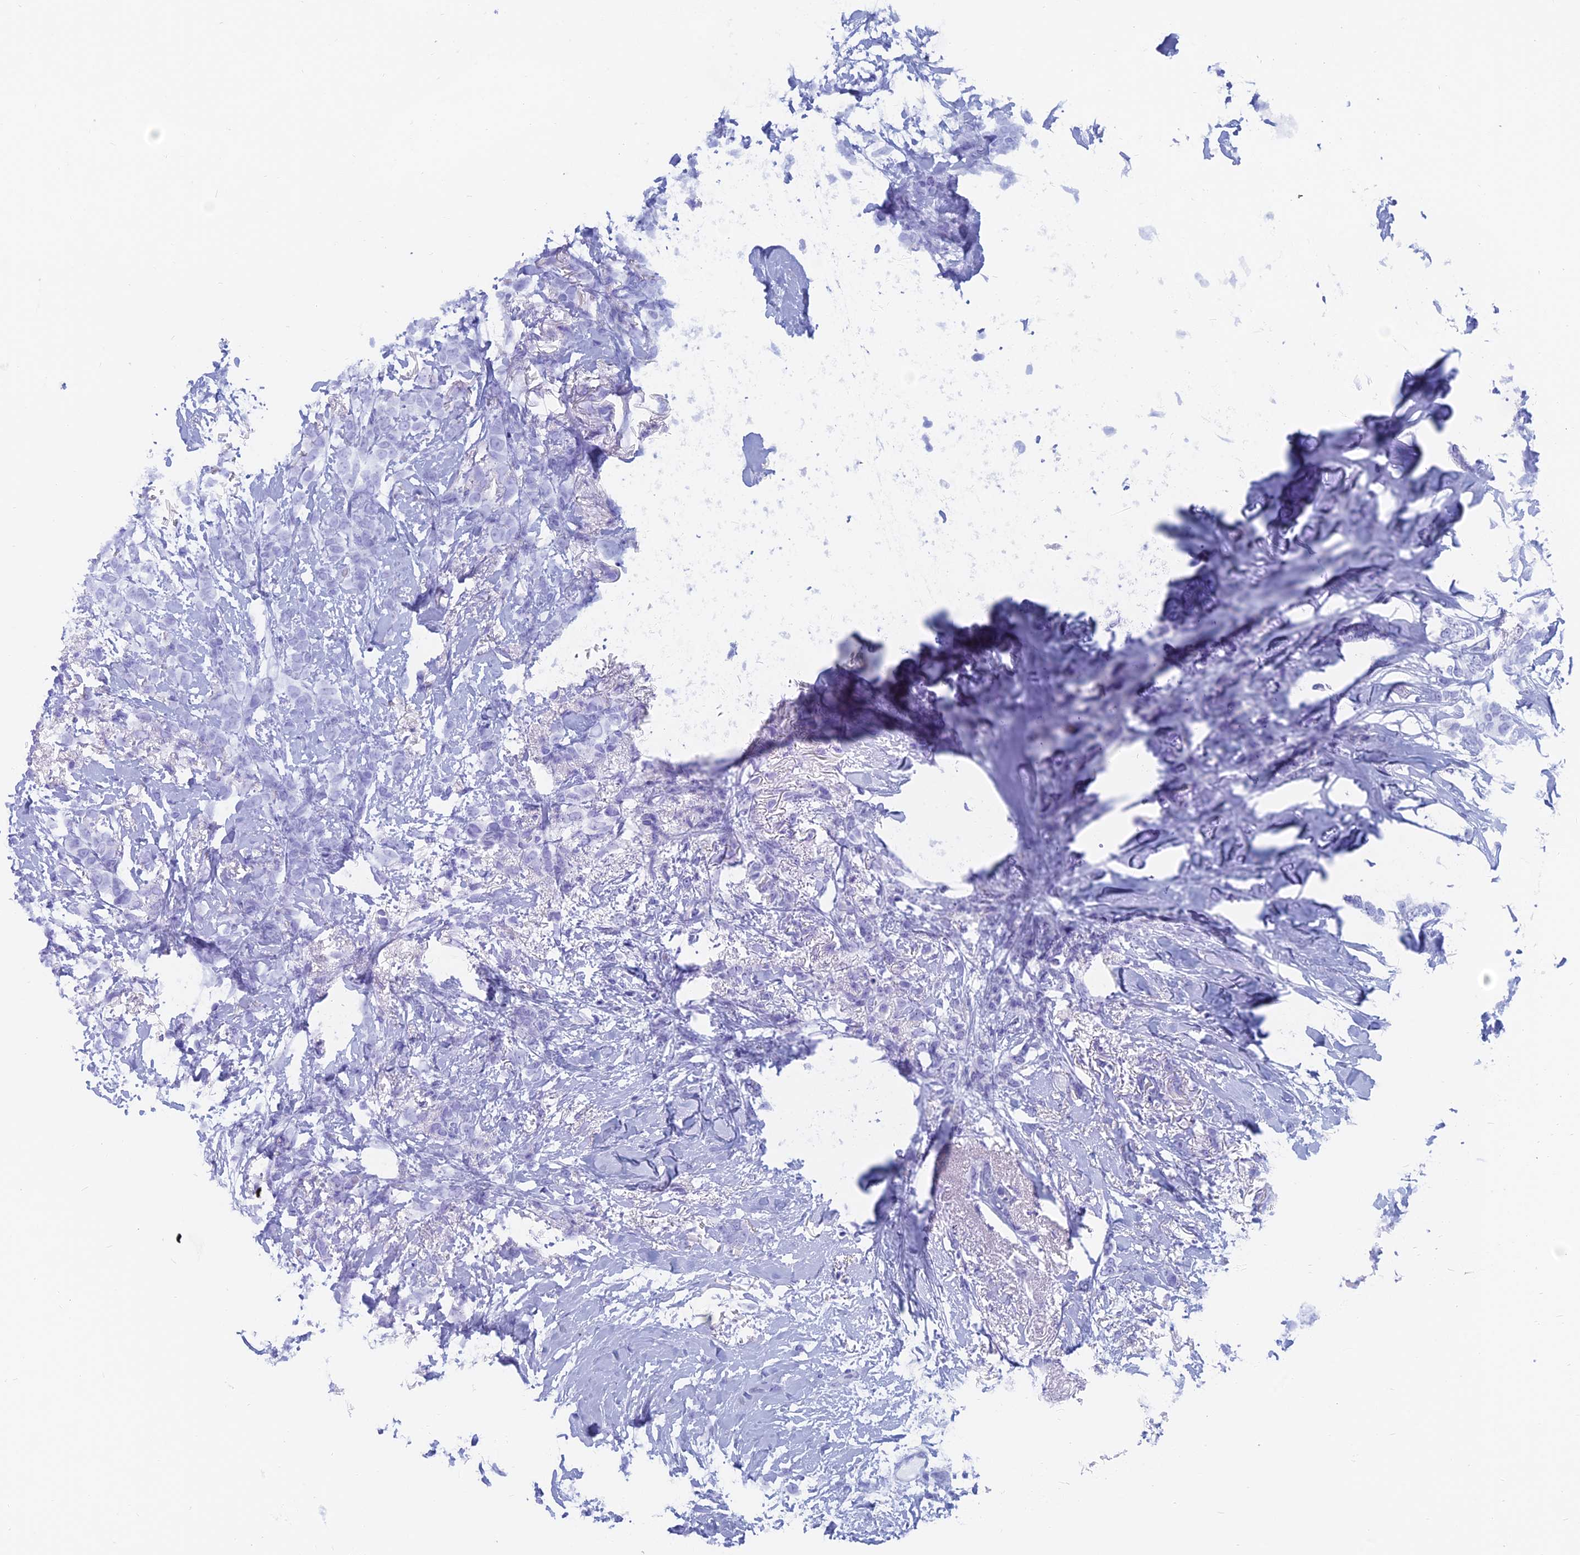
{"staining": {"intensity": "negative", "quantity": "none", "location": "none"}, "tissue": "breast cancer", "cell_type": "Tumor cells", "image_type": "cancer", "snomed": [{"axis": "morphology", "description": "Duct carcinoma"}, {"axis": "topography", "description": "Breast"}], "caption": "A histopathology image of human invasive ductal carcinoma (breast) is negative for staining in tumor cells.", "gene": "CAPS", "patient": {"sex": "female", "age": 72}}